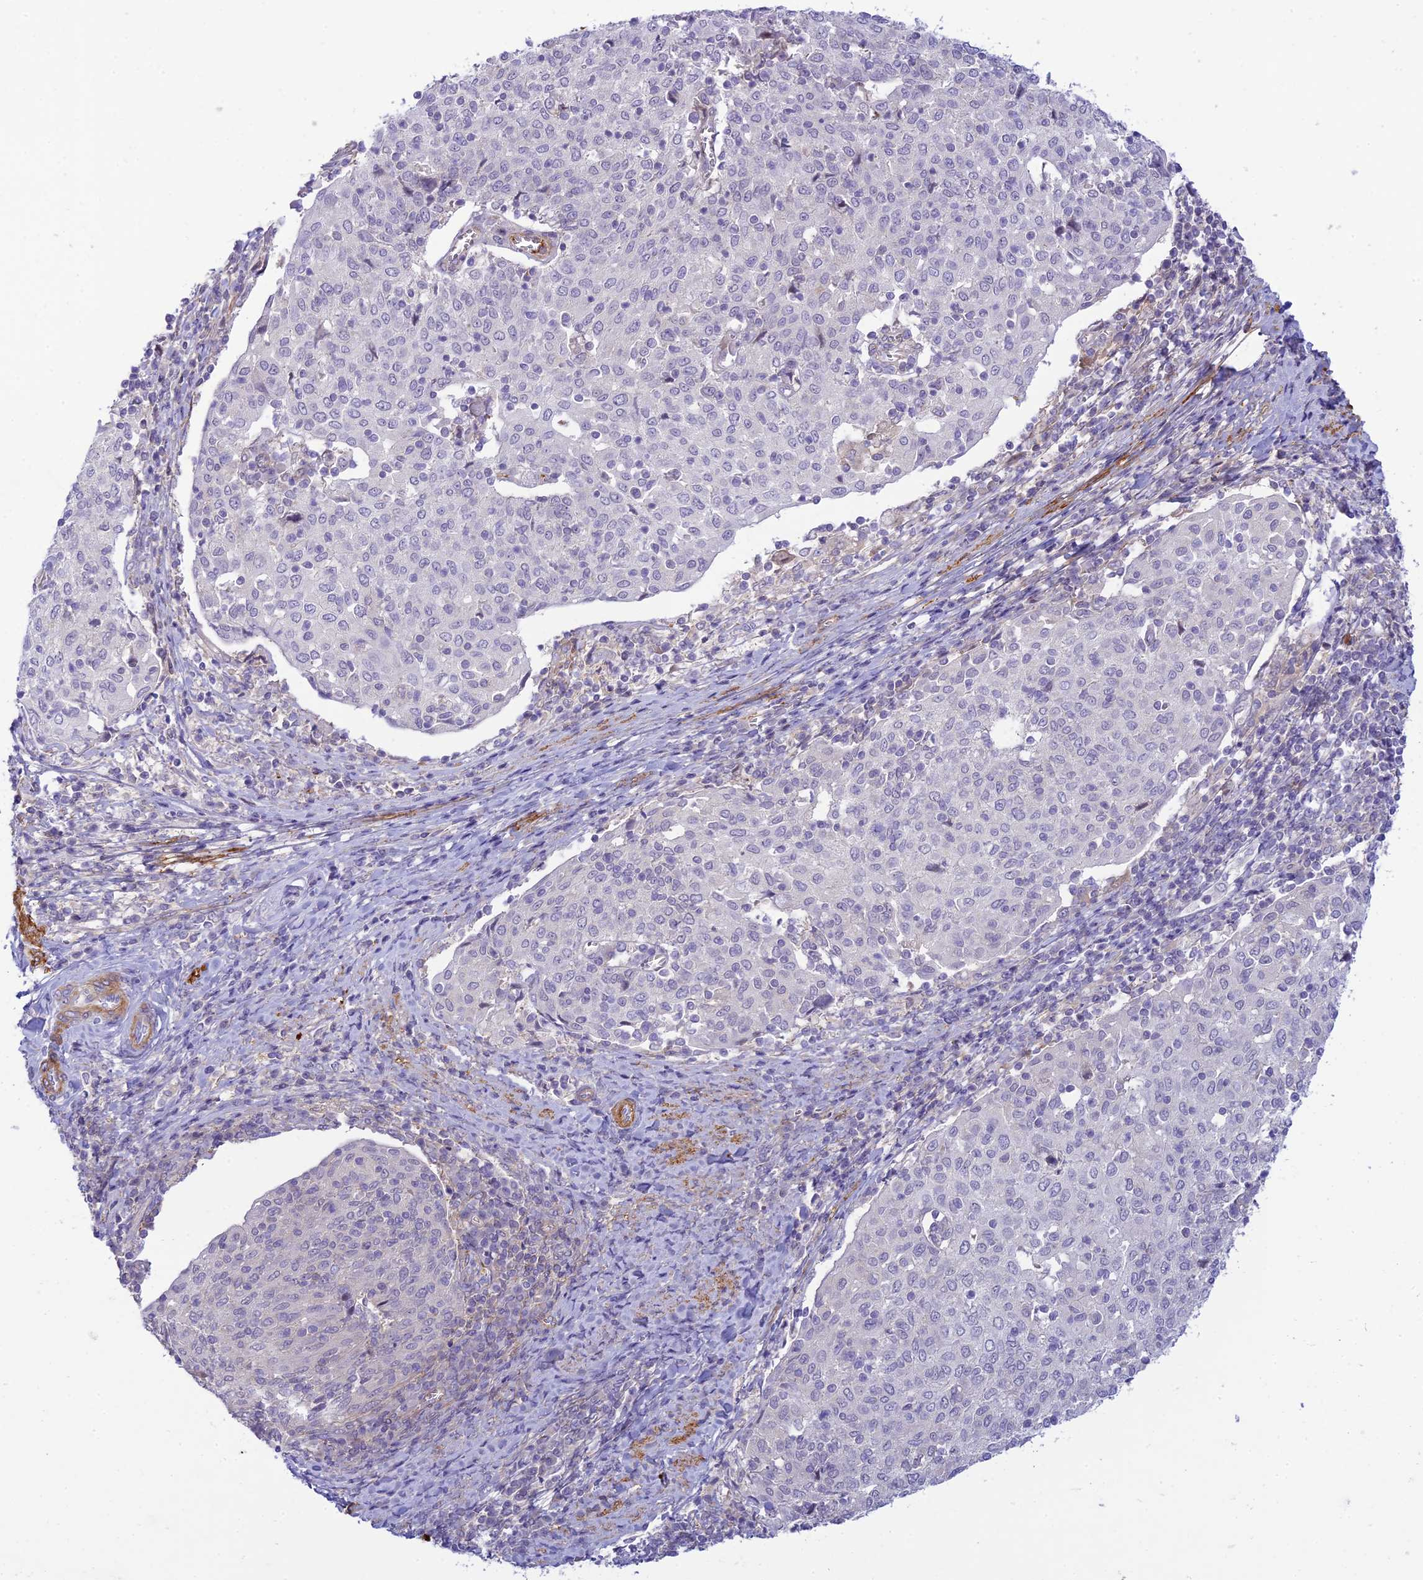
{"staining": {"intensity": "negative", "quantity": "none", "location": "none"}, "tissue": "cervical cancer", "cell_type": "Tumor cells", "image_type": "cancer", "snomed": [{"axis": "morphology", "description": "Squamous cell carcinoma, NOS"}, {"axis": "topography", "description": "Cervix"}], "caption": "Immunohistochemistry photomicrograph of human cervical cancer stained for a protein (brown), which reveals no positivity in tumor cells.", "gene": "FBXW4", "patient": {"sex": "female", "age": 52}}